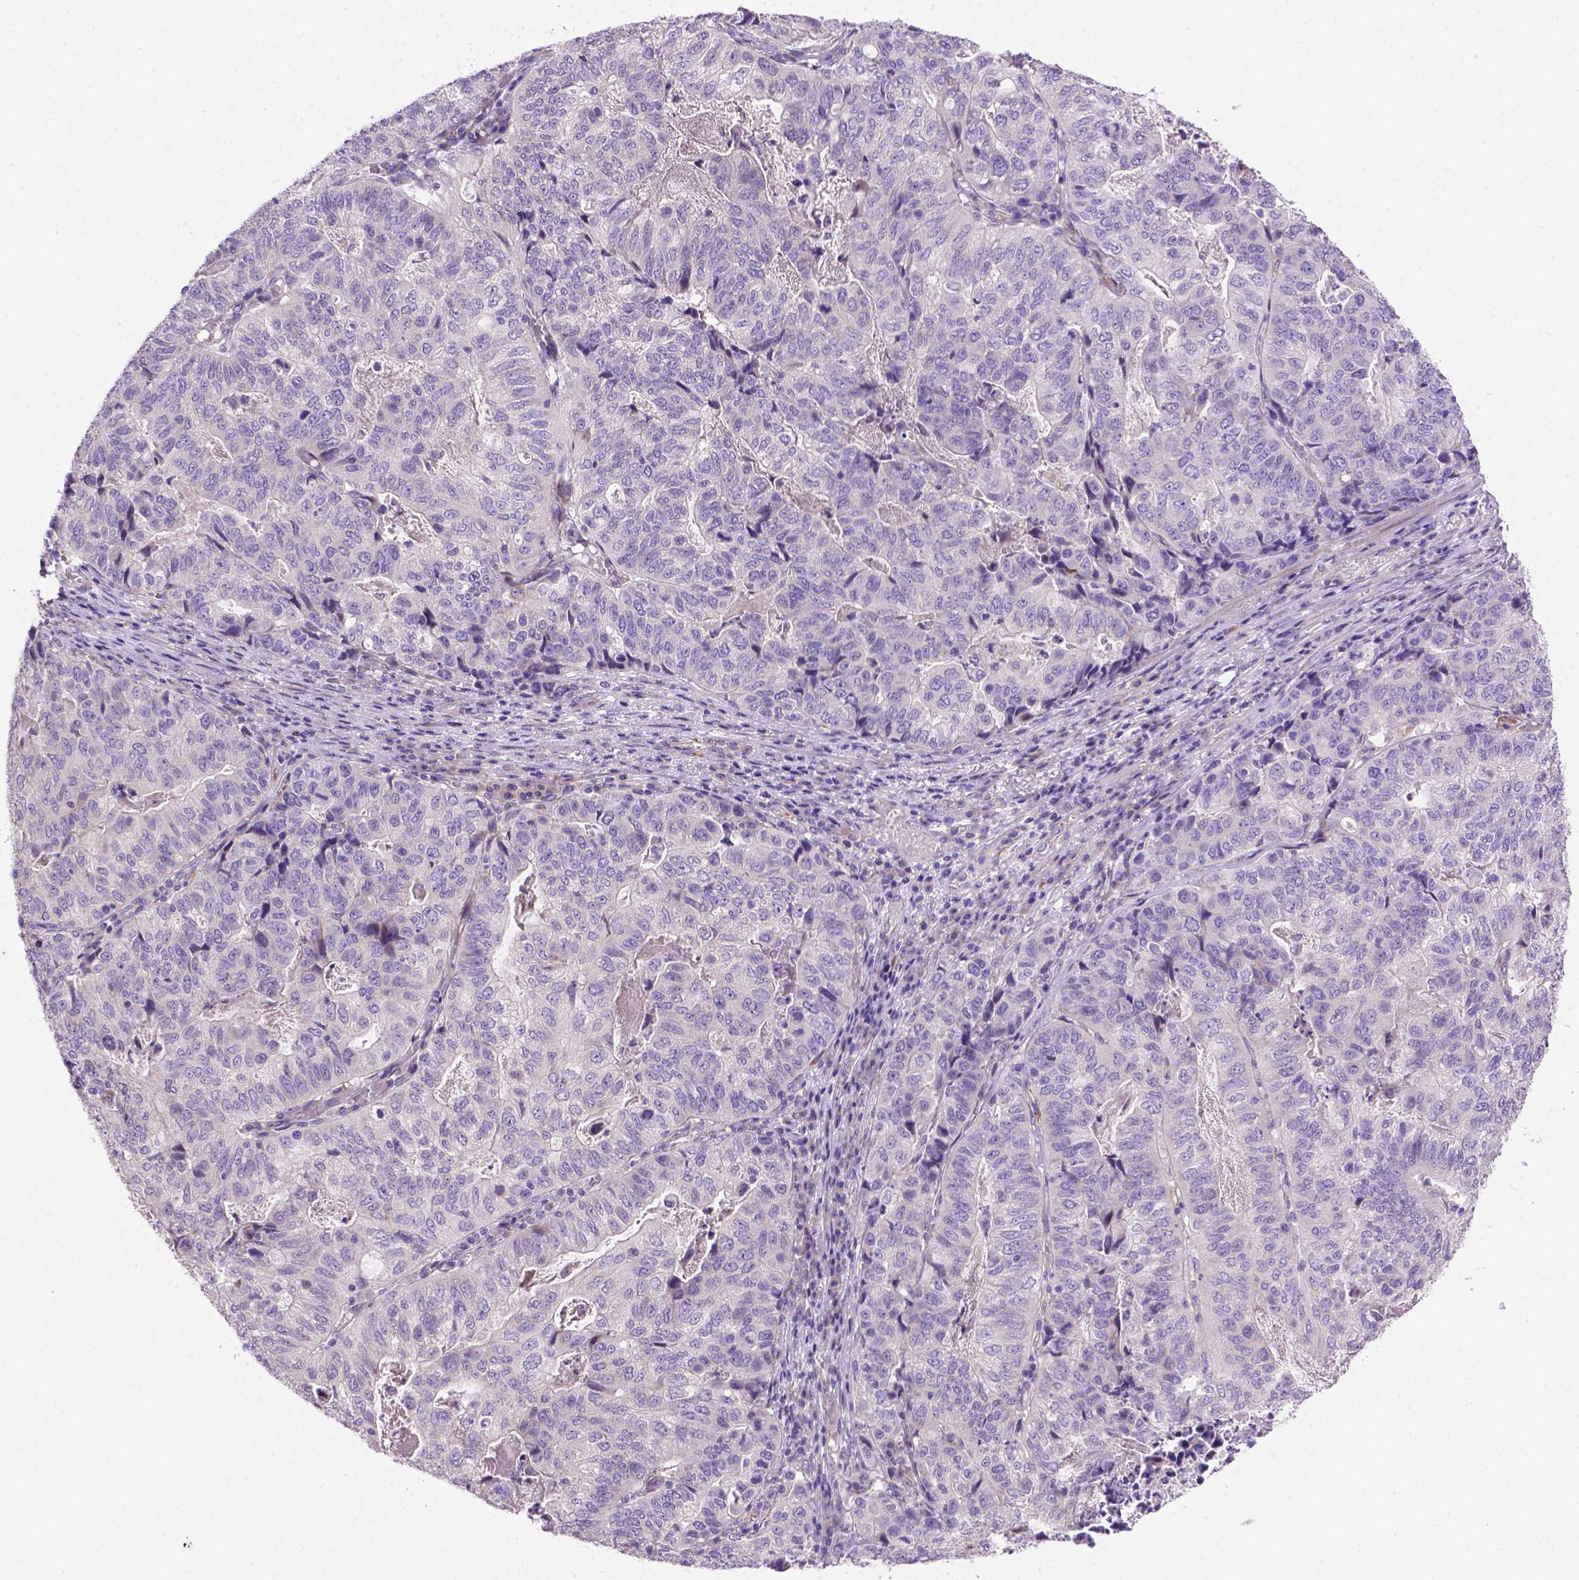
{"staining": {"intensity": "negative", "quantity": "none", "location": "none"}, "tissue": "stomach cancer", "cell_type": "Tumor cells", "image_type": "cancer", "snomed": [{"axis": "morphology", "description": "Adenocarcinoma, NOS"}, {"axis": "topography", "description": "Stomach, upper"}], "caption": "Stomach cancer was stained to show a protein in brown. There is no significant expression in tumor cells. (Brightfield microscopy of DAB (3,3'-diaminobenzidine) immunohistochemistry (IHC) at high magnification).", "gene": "CCER2", "patient": {"sex": "female", "age": 67}}